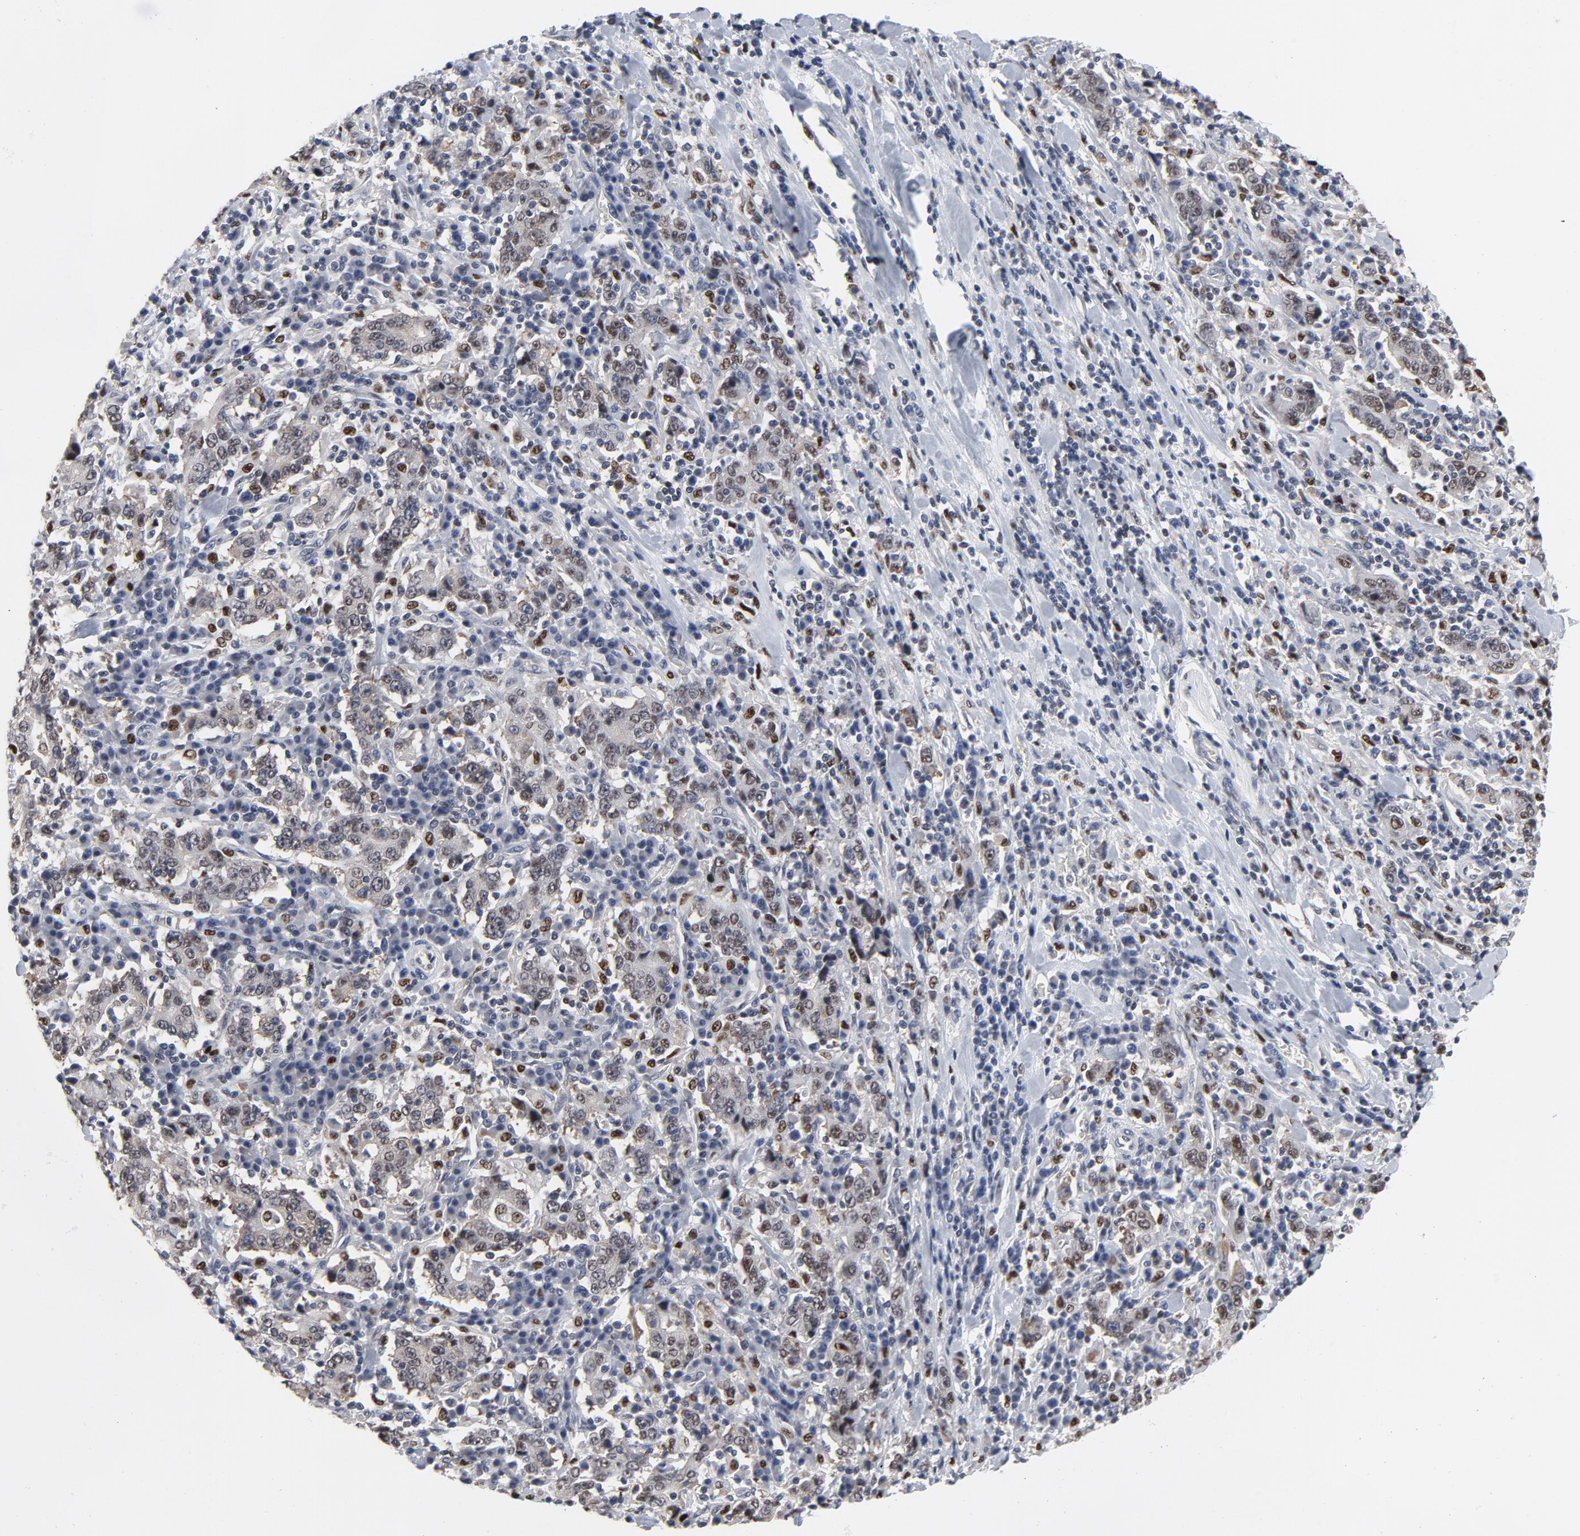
{"staining": {"intensity": "moderate", "quantity": "<25%", "location": "nuclear"}, "tissue": "stomach cancer", "cell_type": "Tumor cells", "image_type": "cancer", "snomed": [{"axis": "morphology", "description": "Normal tissue, NOS"}, {"axis": "morphology", "description": "Adenocarcinoma, NOS"}, {"axis": "topography", "description": "Stomach, upper"}, {"axis": "topography", "description": "Stomach"}], "caption": "IHC micrograph of neoplastic tissue: human stomach adenocarcinoma stained using immunohistochemistry (IHC) demonstrates low levels of moderate protein expression localized specifically in the nuclear of tumor cells, appearing as a nuclear brown color.", "gene": "NFKB1", "patient": {"sex": "male", "age": 59}}